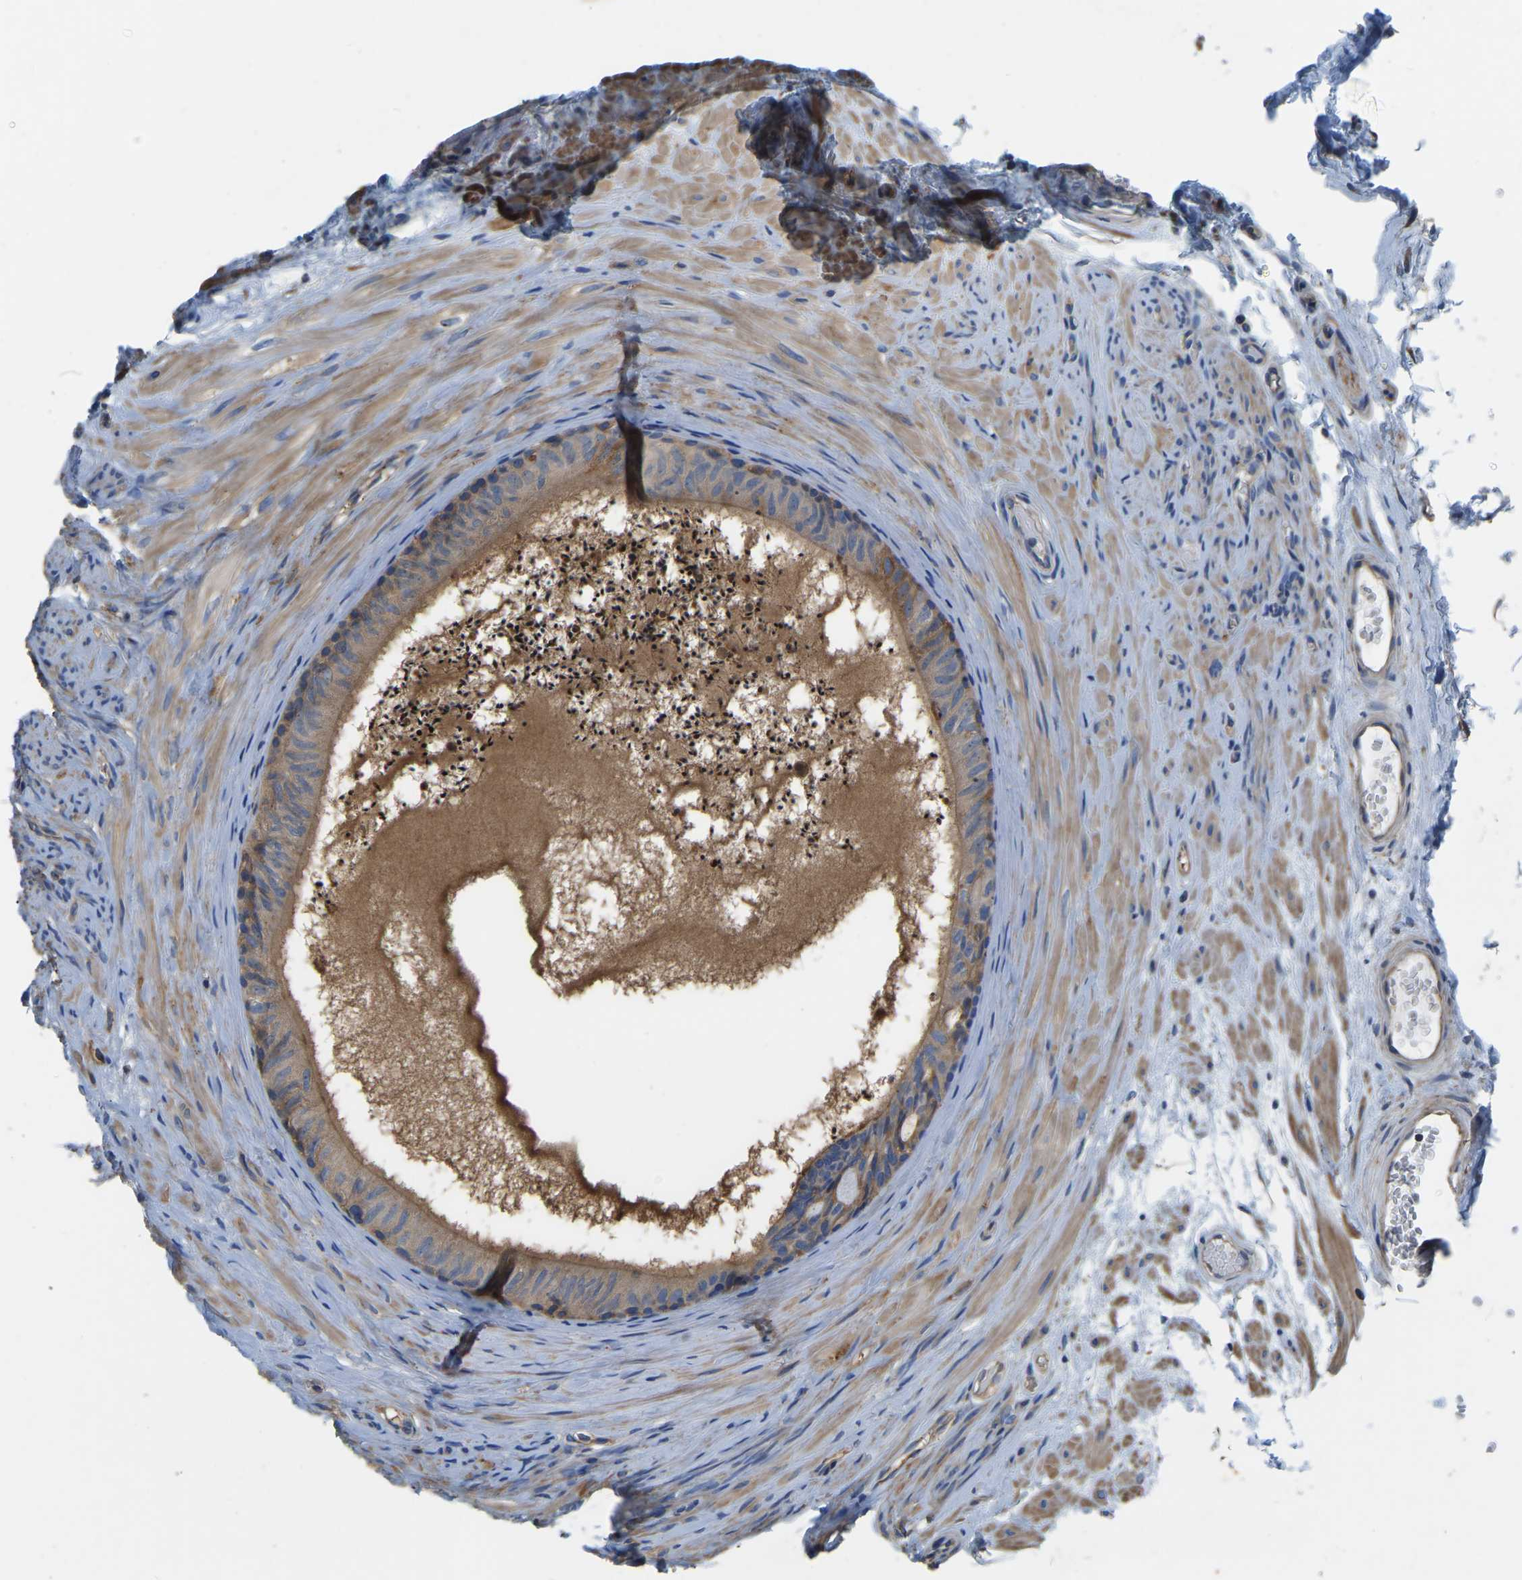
{"staining": {"intensity": "moderate", "quantity": ">75%", "location": "cytoplasmic/membranous"}, "tissue": "epididymis", "cell_type": "Glandular cells", "image_type": "normal", "snomed": [{"axis": "morphology", "description": "Normal tissue, NOS"}, {"axis": "topography", "description": "Epididymis"}], "caption": "Protein analysis of benign epididymis demonstrates moderate cytoplasmic/membranous staining in approximately >75% of glandular cells.", "gene": "GARS1", "patient": {"sex": "male", "age": 56}}